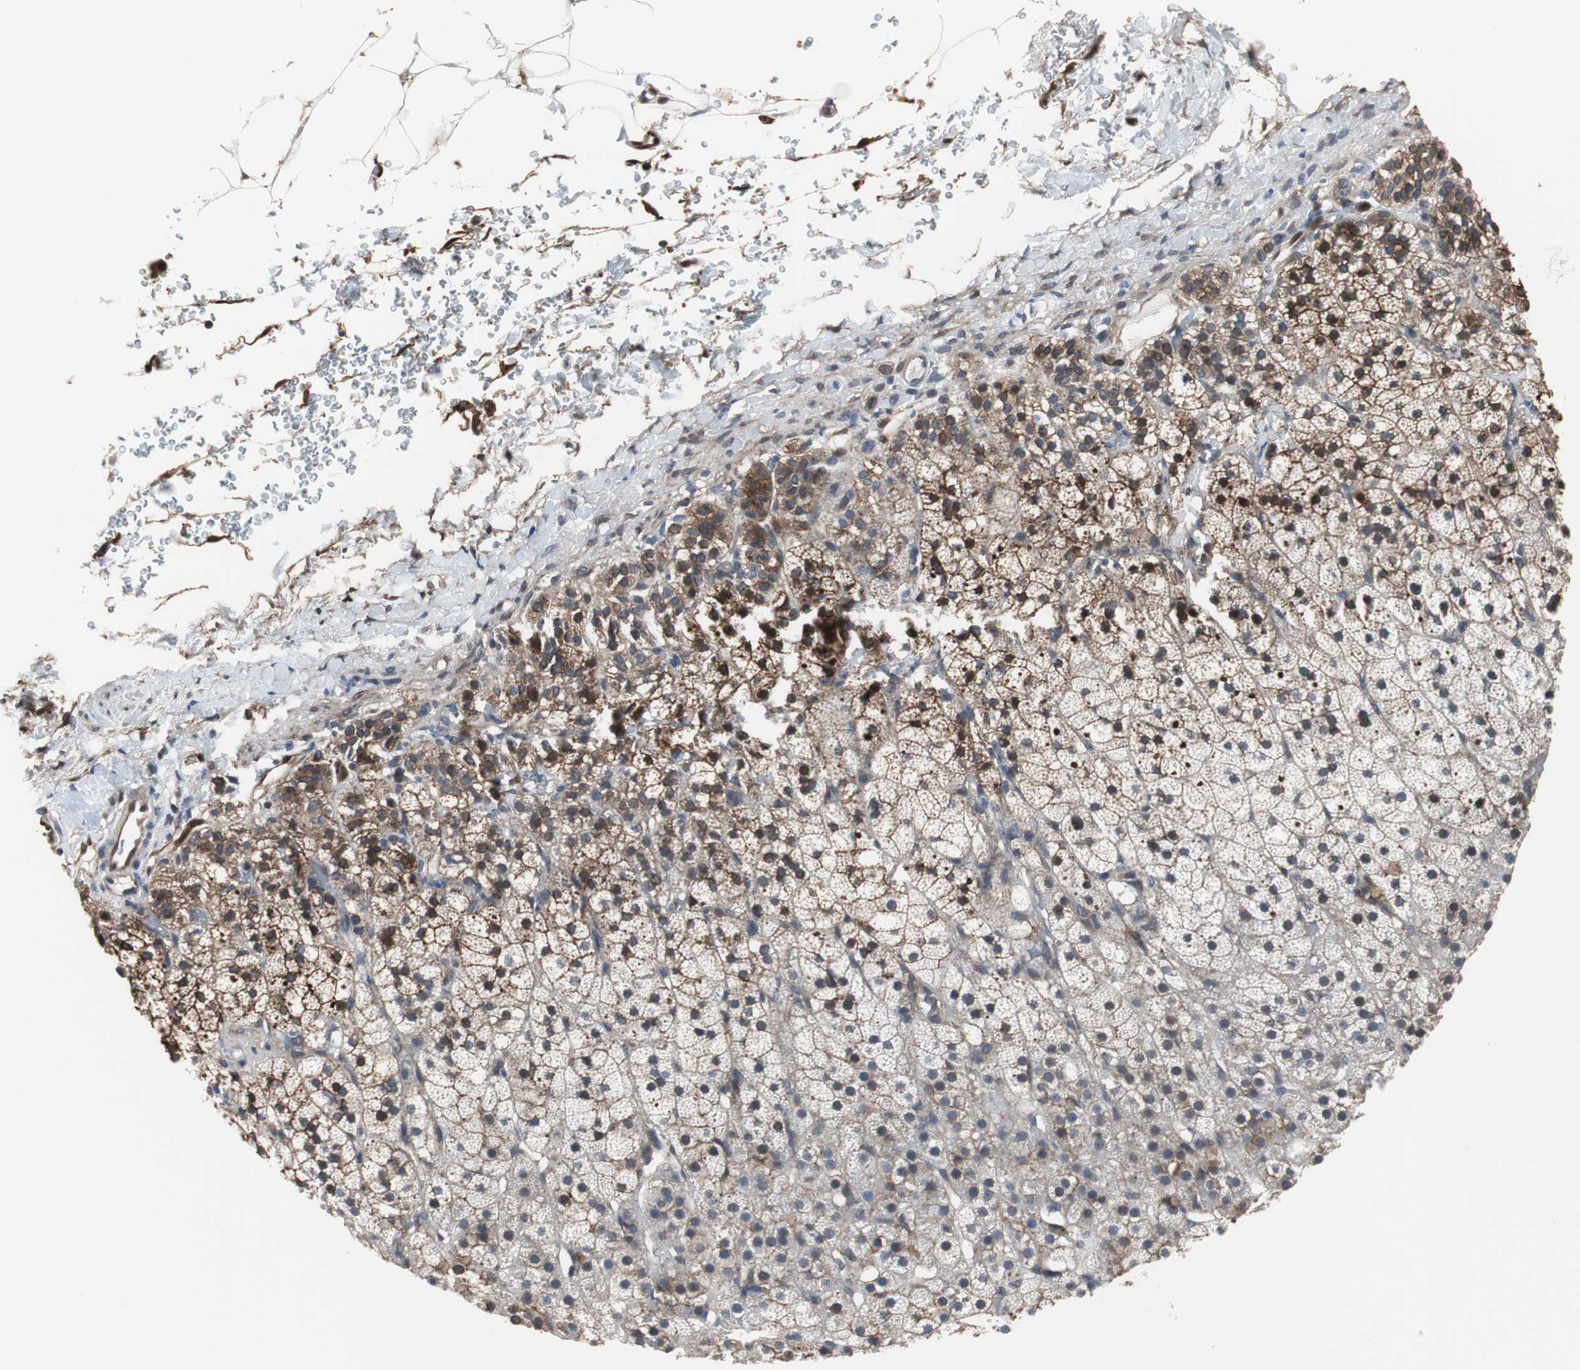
{"staining": {"intensity": "moderate", "quantity": "25%-75%", "location": "cytoplasmic/membranous"}, "tissue": "adrenal gland", "cell_type": "Glandular cells", "image_type": "normal", "snomed": [{"axis": "morphology", "description": "Normal tissue, NOS"}, {"axis": "topography", "description": "Adrenal gland"}], "caption": "High-power microscopy captured an immunohistochemistry photomicrograph of unremarkable adrenal gland, revealing moderate cytoplasmic/membranous positivity in approximately 25%-75% of glandular cells. (Brightfield microscopy of DAB IHC at high magnification).", "gene": "ANXA4", "patient": {"sex": "male", "age": 35}}